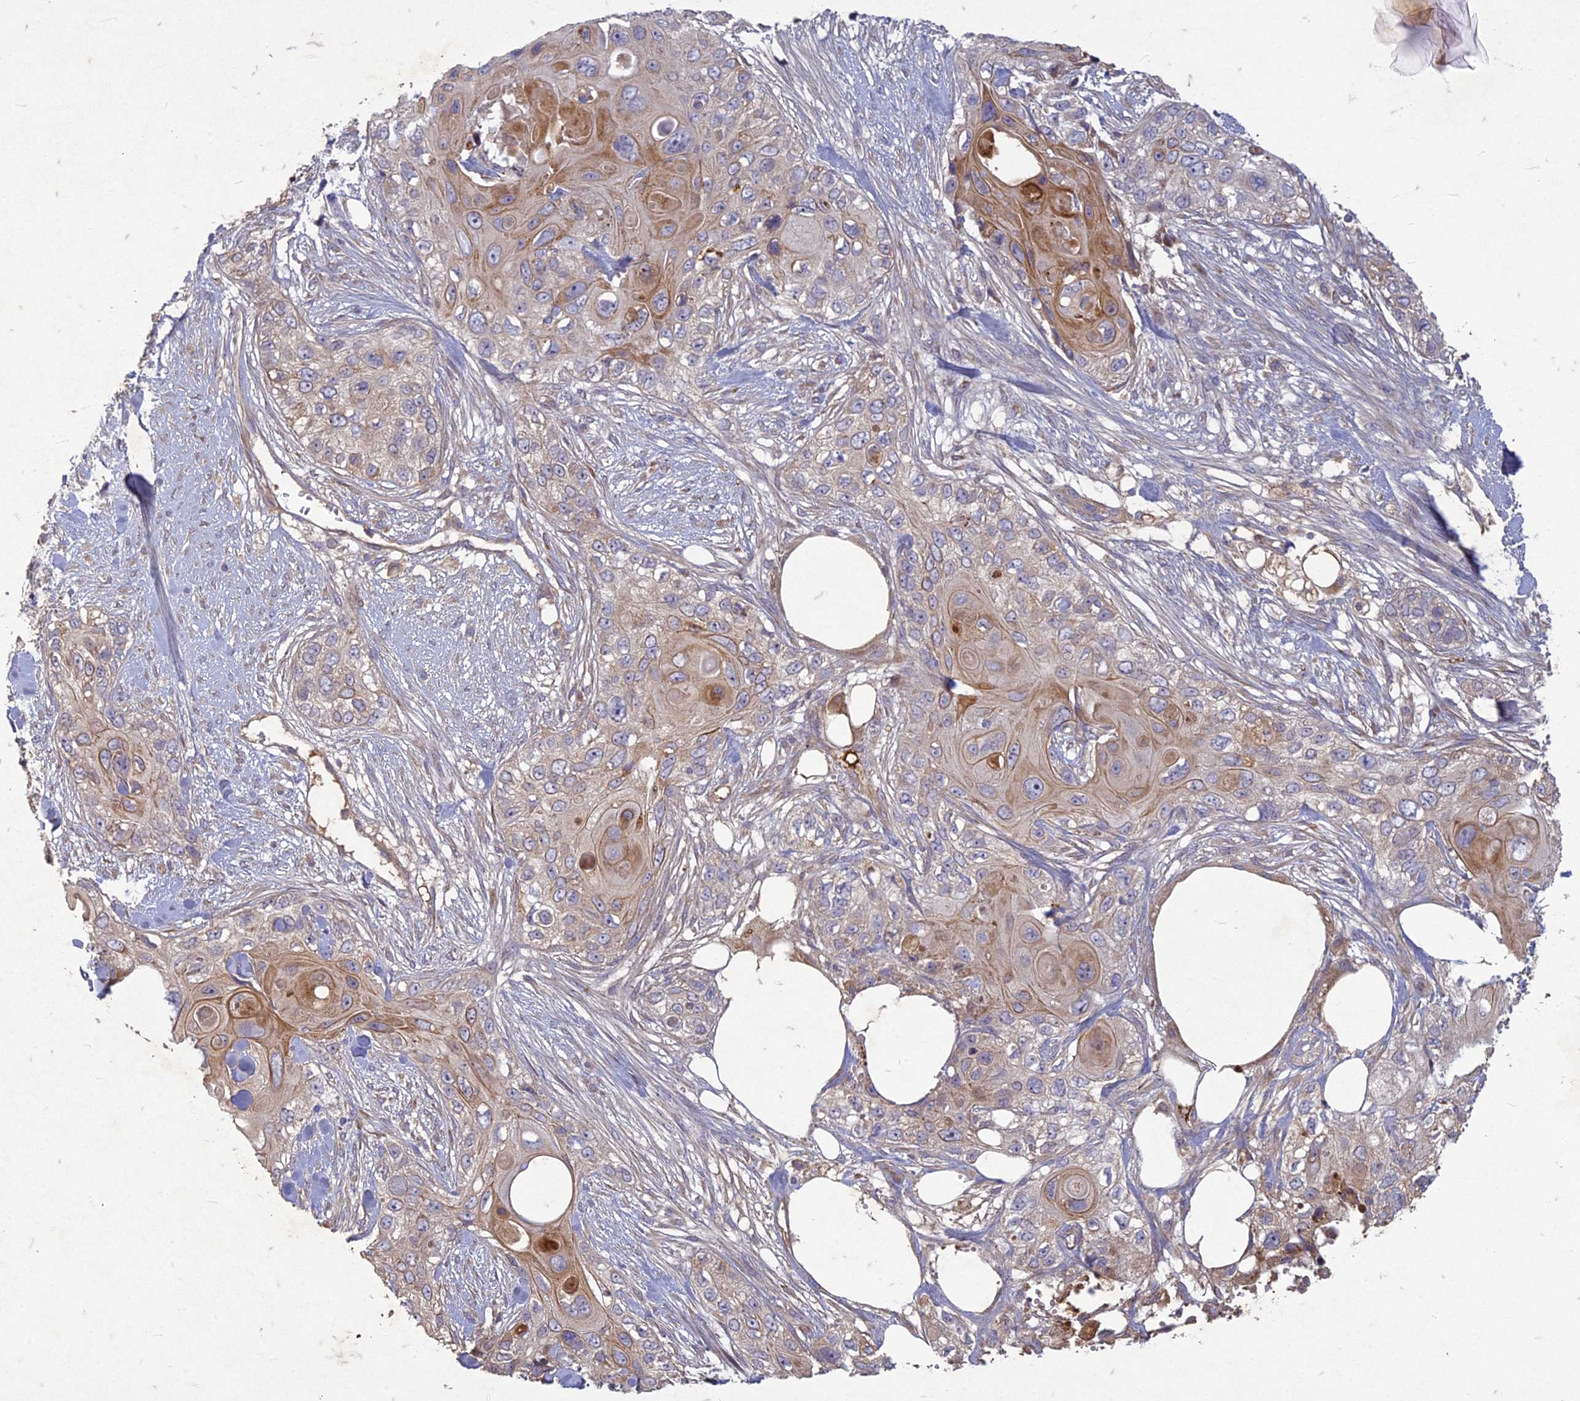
{"staining": {"intensity": "moderate", "quantity": "25%-75%", "location": "cytoplasmic/membranous"}, "tissue": "skin cancer", "cell_type": "Tumor cells", "image_type": "cancer", "snomed": [{"axis": "morphology", "description": "Normal tissue, NOS"}, {"axis": "morphology", "description": "Squamous cell carcinoma, NOS"}, {"axis": "topography", "description": "Skin"}], "caption": "Human skin cancer (squamous cell carcinoma) stained with a protein marker shows moderate staining in tumor cells.", "gene": "TCF25", "patient": {"sex": "male", "age": 72}}